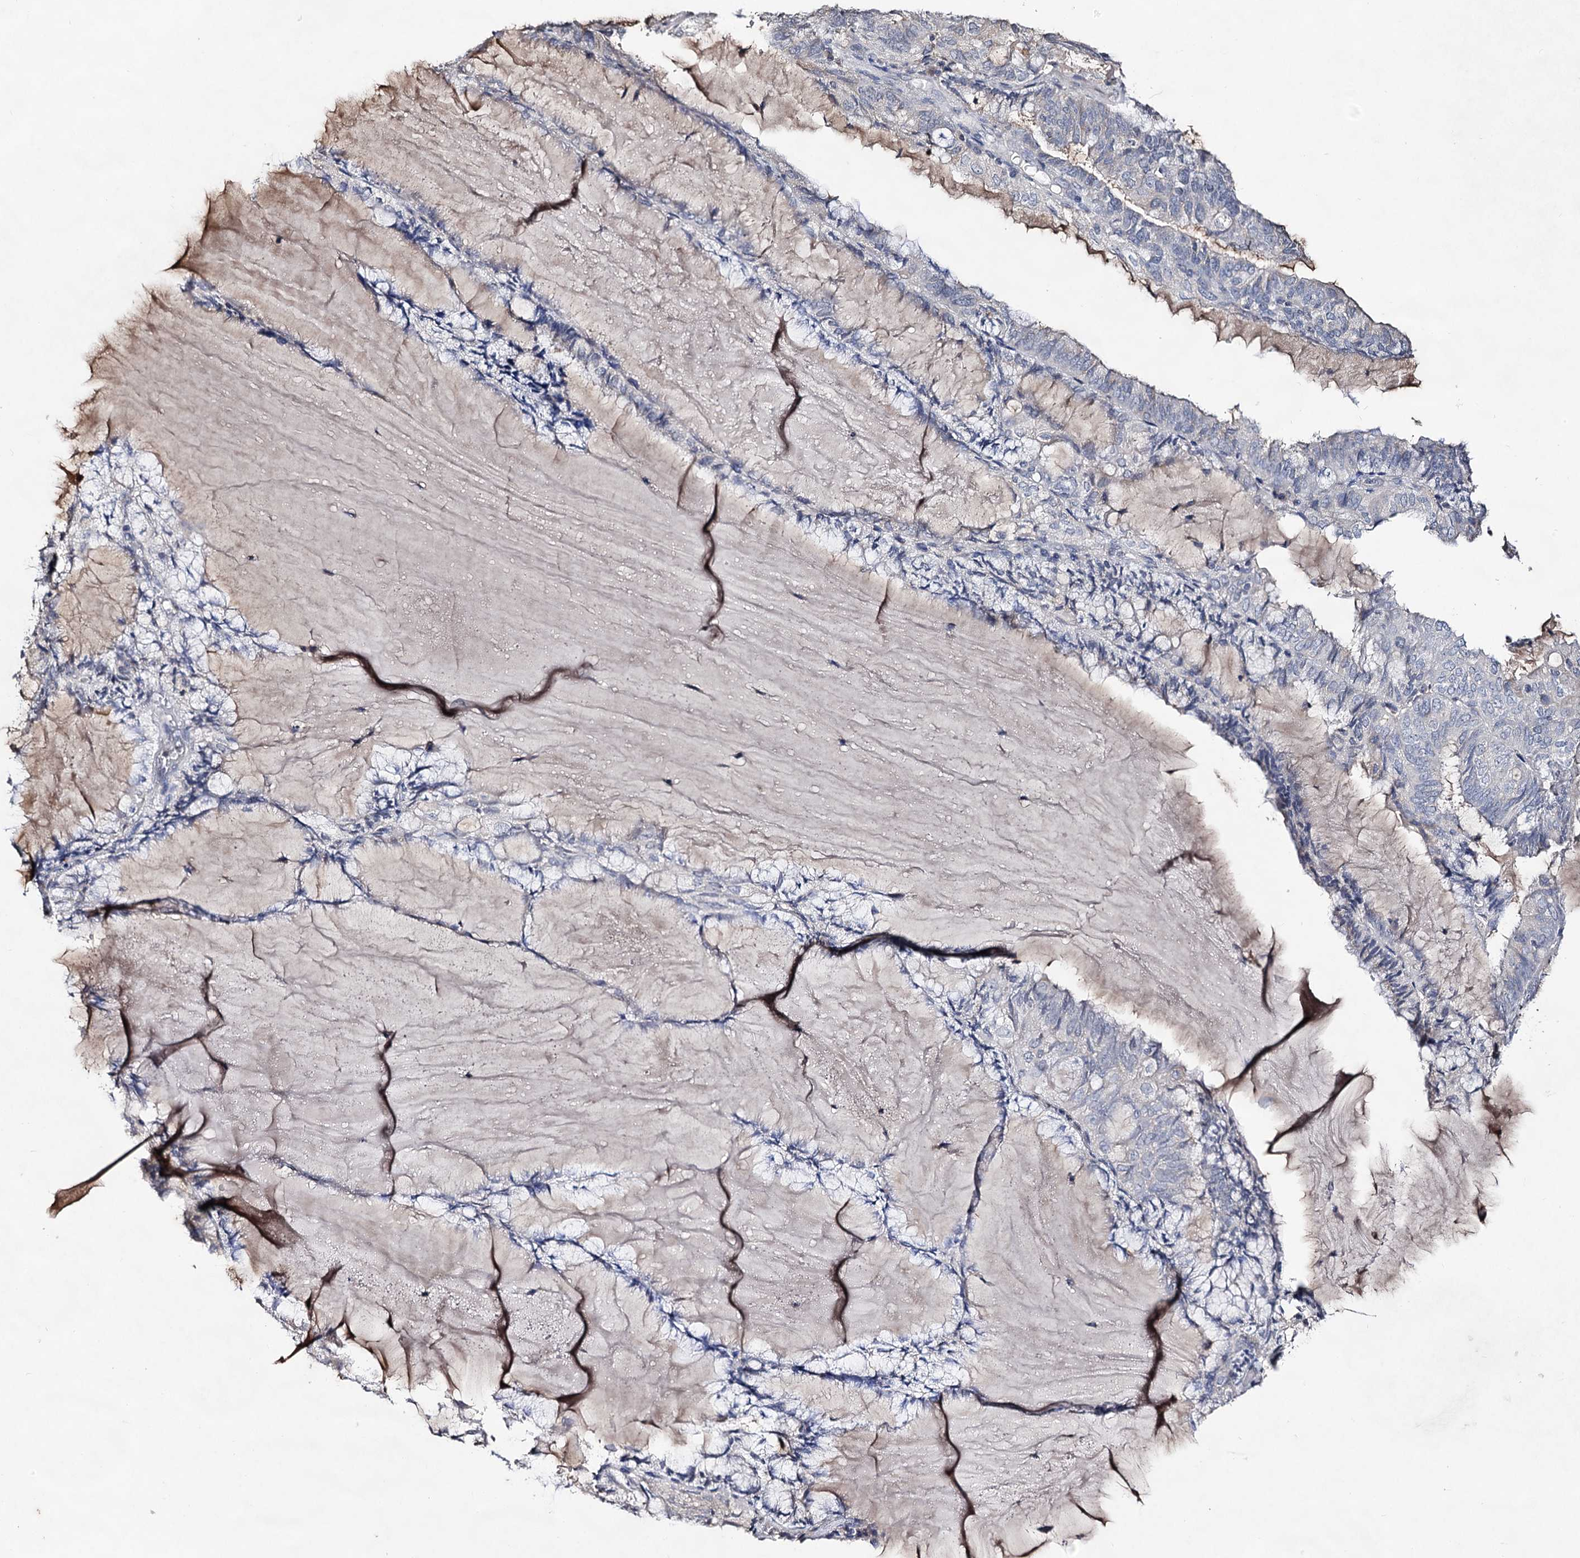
{"staining": {"intensity": "negative", "quantity": "none", "location": "none"}, "tissue": "endometrial cancer", "cell_type": "Tumor cells", "image_type": "cancer", "snomed": [{"axis": "morphology", "description": "Adenocarcinoma, NOS"}, {"axis": "topography", "description": "Endometrium"}], "caption": "The image exhibits no staining of tumor cells in endometrial cancer (adenocarcinoma).", "gene": "PLIN1", "patient": {"sex": "female", "age": 81}}